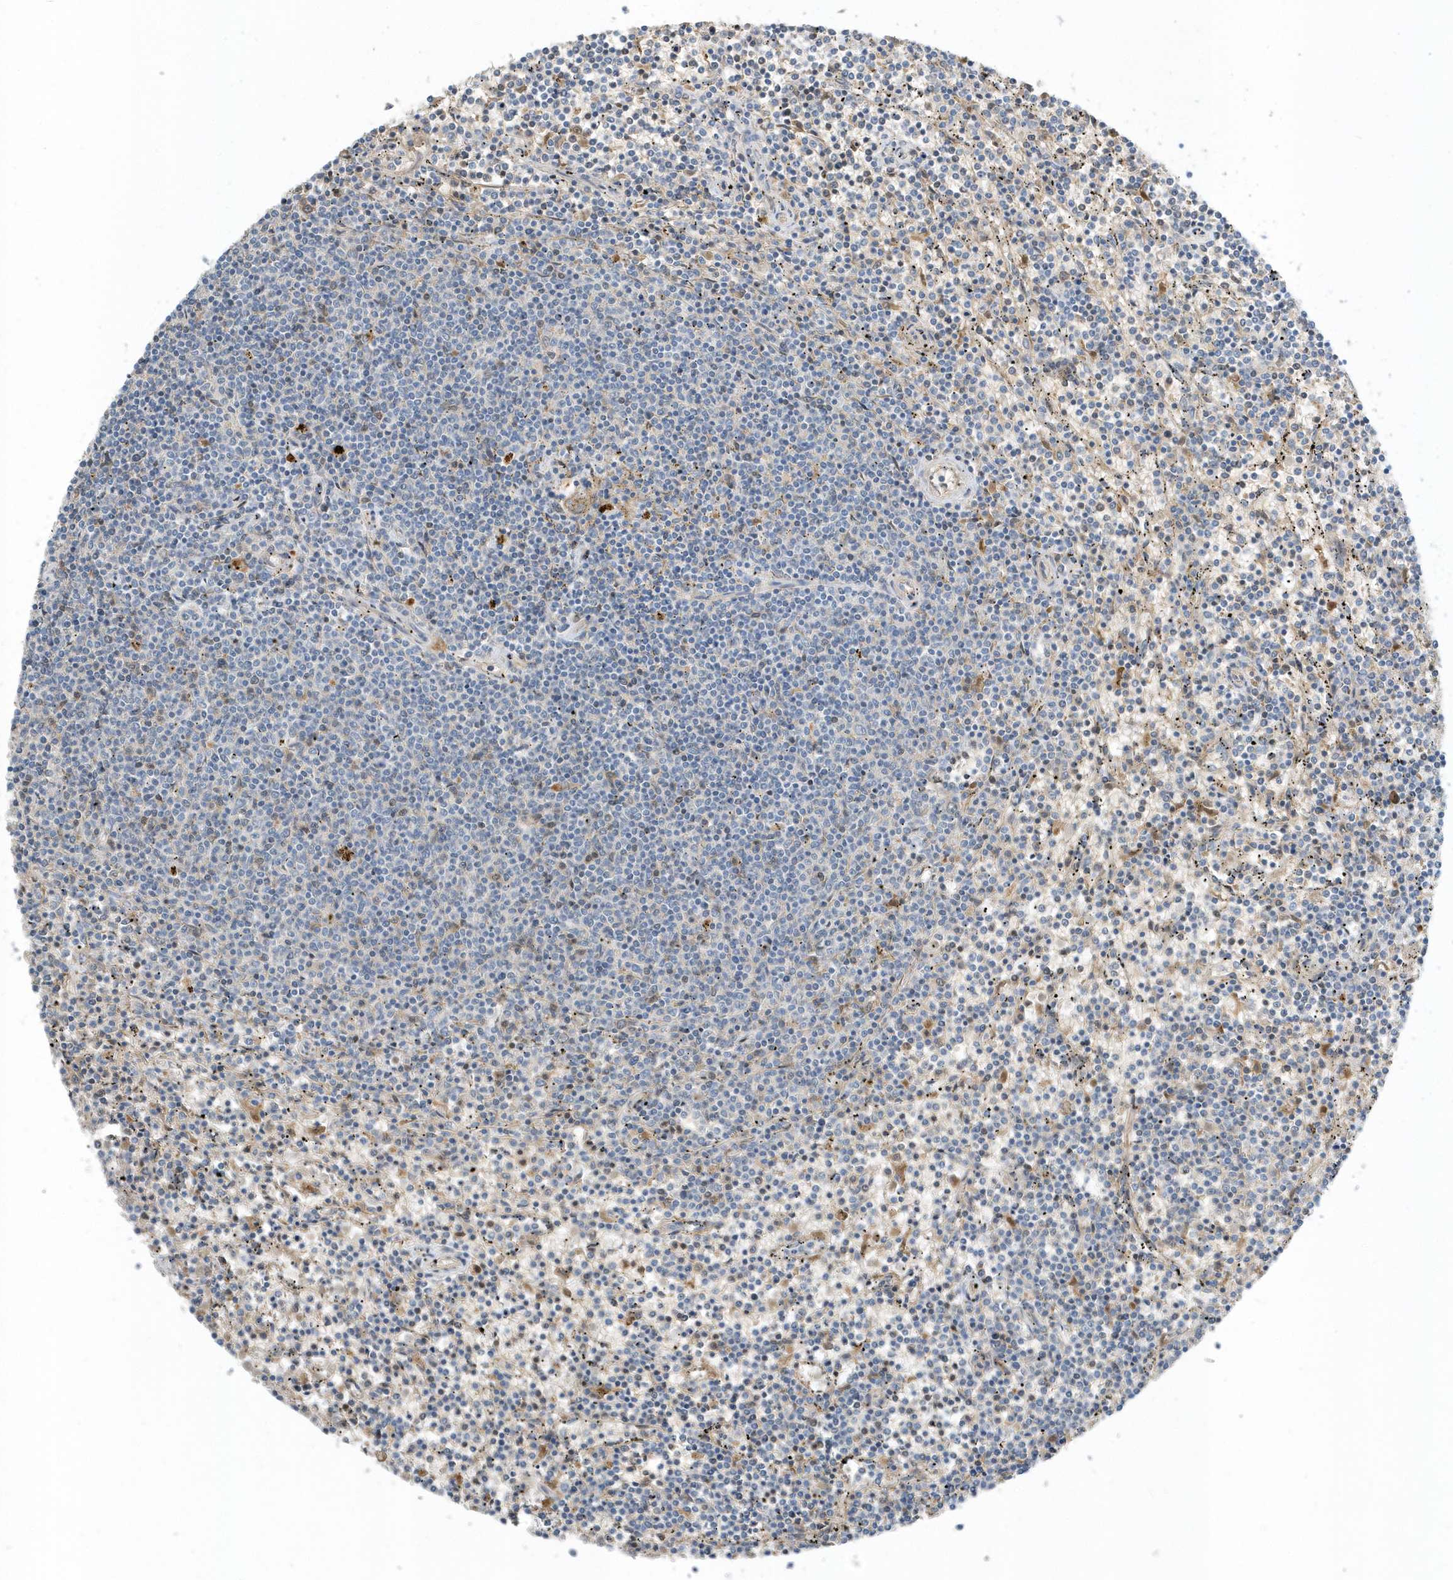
{"staining": {"intensity": "negative", "quantity": "none", "location": "none"}, "tissue": "lymphoma", "cell_type": "Tumor cells", "image_type": "cancer", "snomed": [{"axis": "morphology", "description": "Malignant lymphoma, non-Hodgkin's type, Low grade"}, {"axis": "topography", "description": "Spleen"}], "caption": "The image demonstrates no staining of tumor cells in malignant lymphoma, non-Hodgkin's type (low-grade).", "gene": "USP53", "patient": {"sex": "female", "age": 50}}